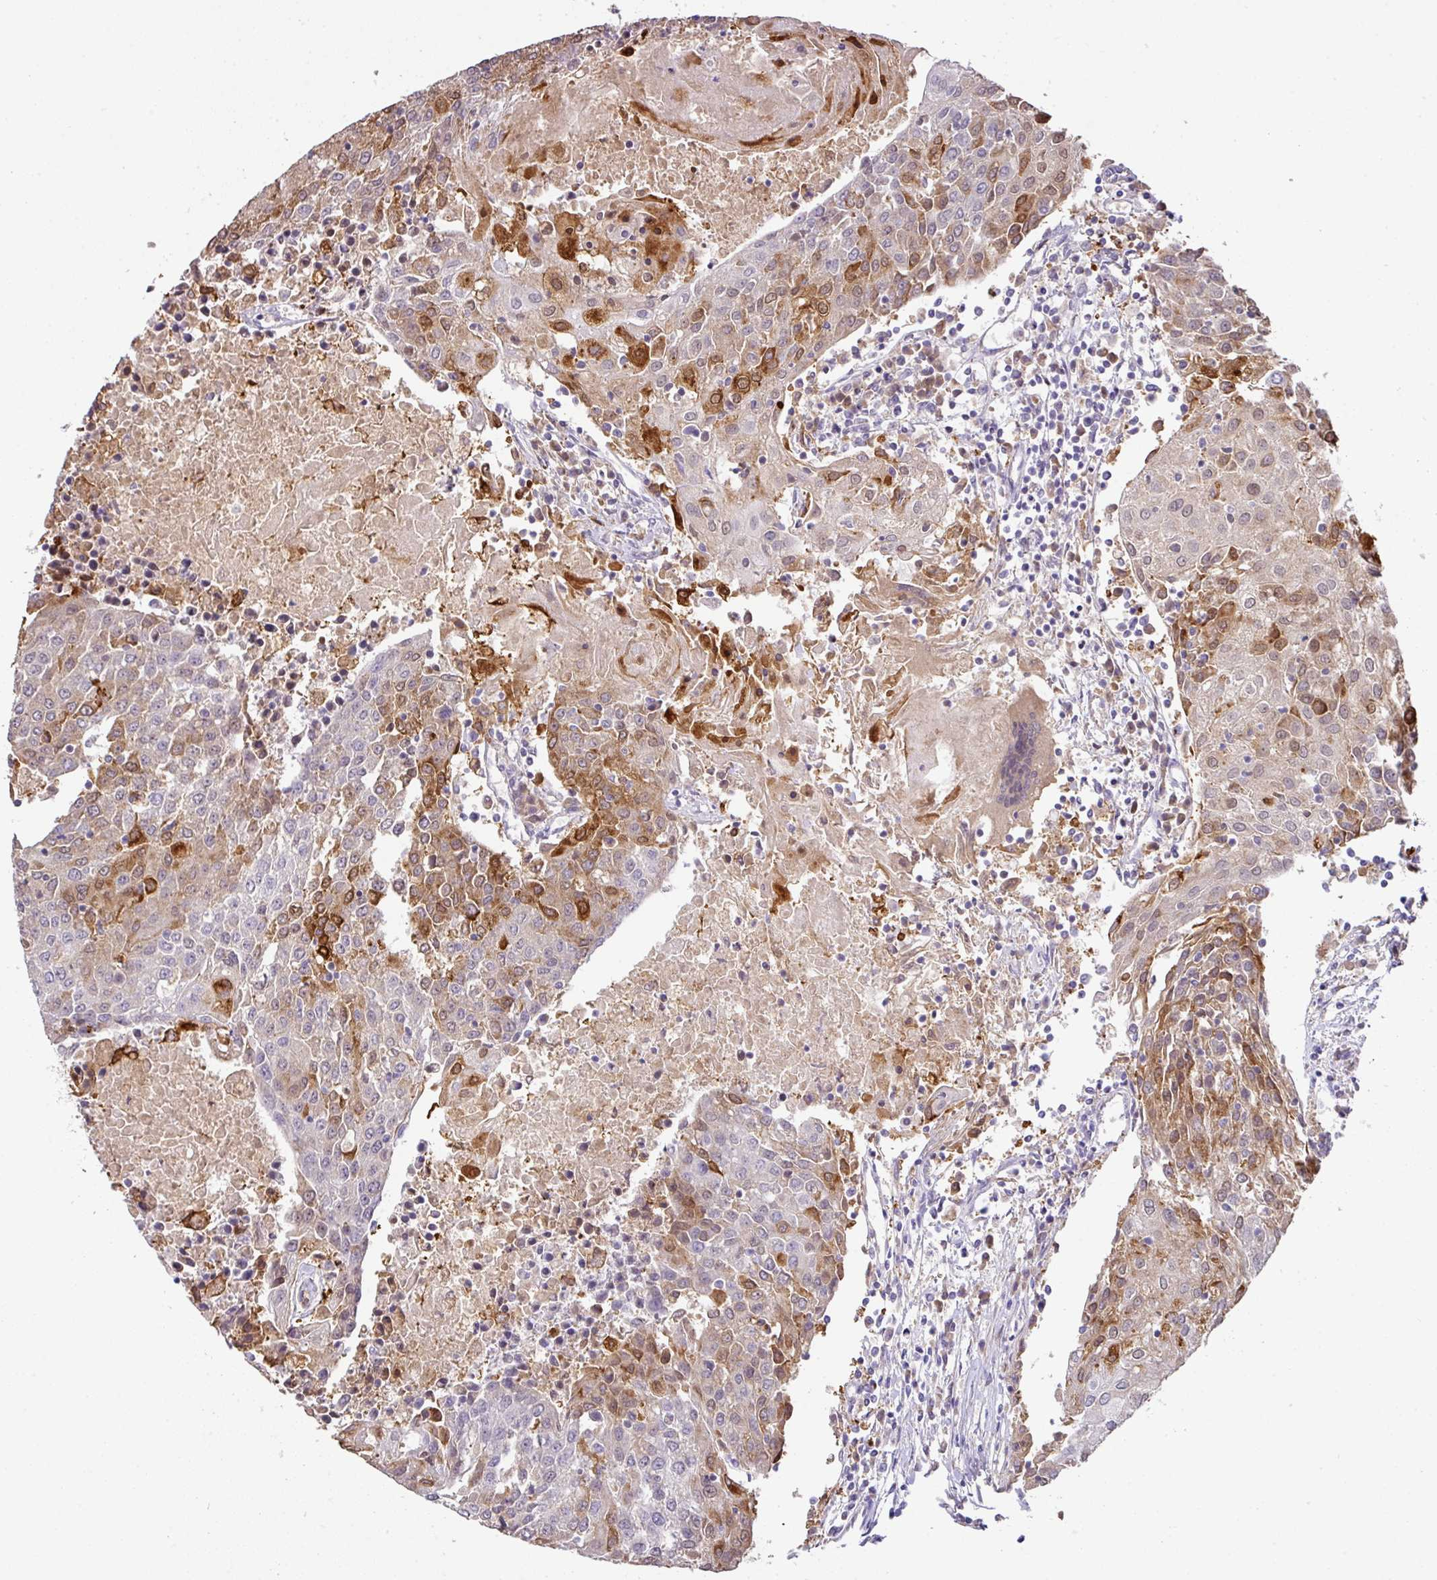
{"staining": {"intensity": "moderate", "quantity": "25%-75%", "location": "cytoplasmic/membranous,nuclear"}, "tissue": "urothelial cancer", "cell_type": "Tumor cells", "image_type": "cancer", "snomed": [{"axis": "morphology", "description": "Urothelial carcinoma, High grade"}, {"axis": "topography", "description": "Urinary bladder"}], "caption": "This image reveals immunohistochemistry staining of urothelial cancer, with medium moderate cytoplasmic/membranous and nuclear positivity in approximately 25%-75% of tumor cells.", "gene": "GCNT7", "patient": {"sex": "female", "age": 85}}